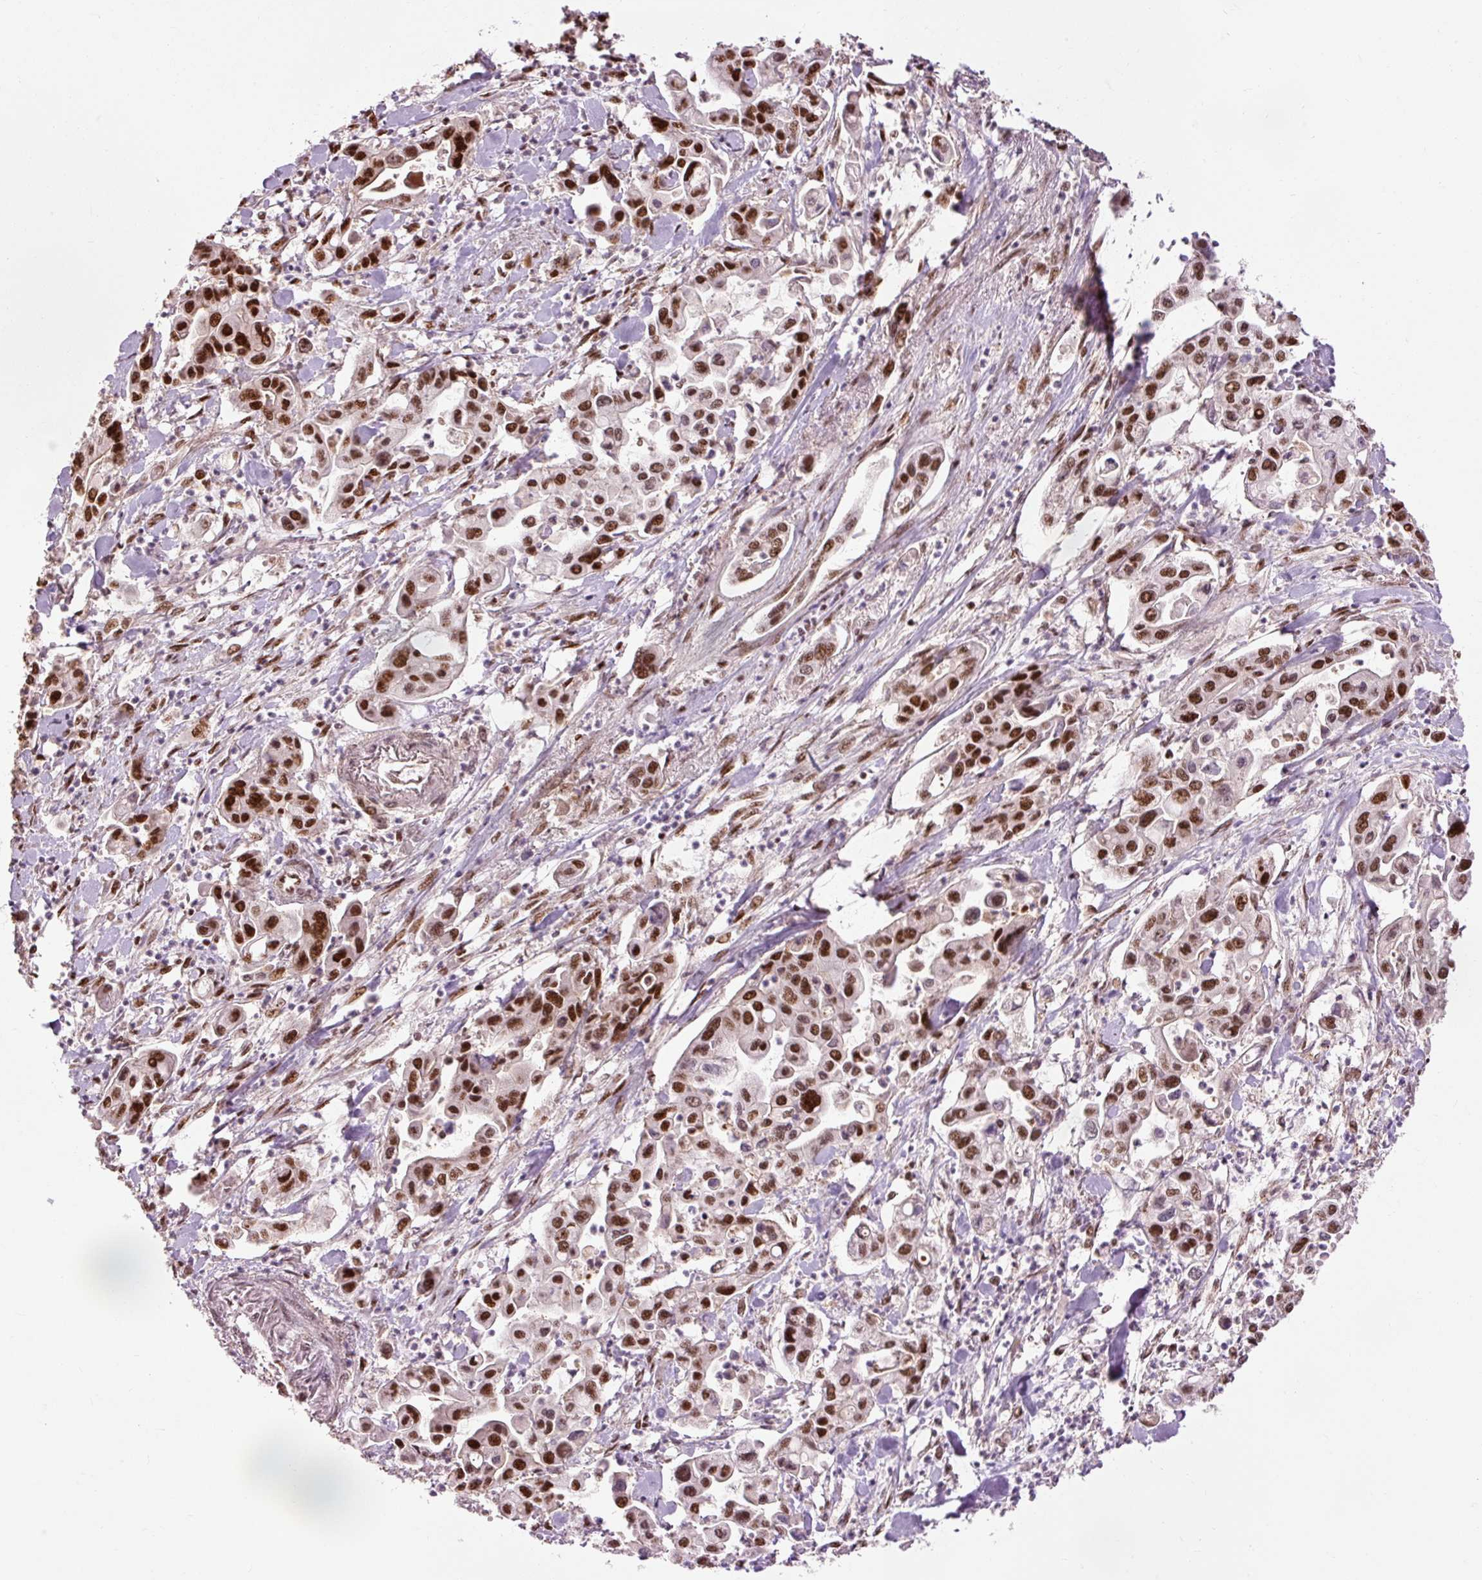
{"staining": {"intensity": "strong", "quantity": ">75%", "location": "nuclear"}, "tissue": "pancreatic cancer", "cell_type": "Tumor cells", "image_type": "cancer", "snomed": [{"axis": "morphology", "description": "Adenocarcinoma, NOS"}, {"axis": "topography", "description": "Pancreas"}], "caption": "Protein expression analysis of human pancreatic cancer (adenocarcinoma) reveals strong nuclear staining in about >75% of tumor cells. The staining was performed using DAB (3,3'-diaminobenzidine), with brown indicating positive protein expression. Nuclei are stained blue with hematoxylin.", "gene": "ZBTB44", "patient": {"sex": "male", "age": 62}}